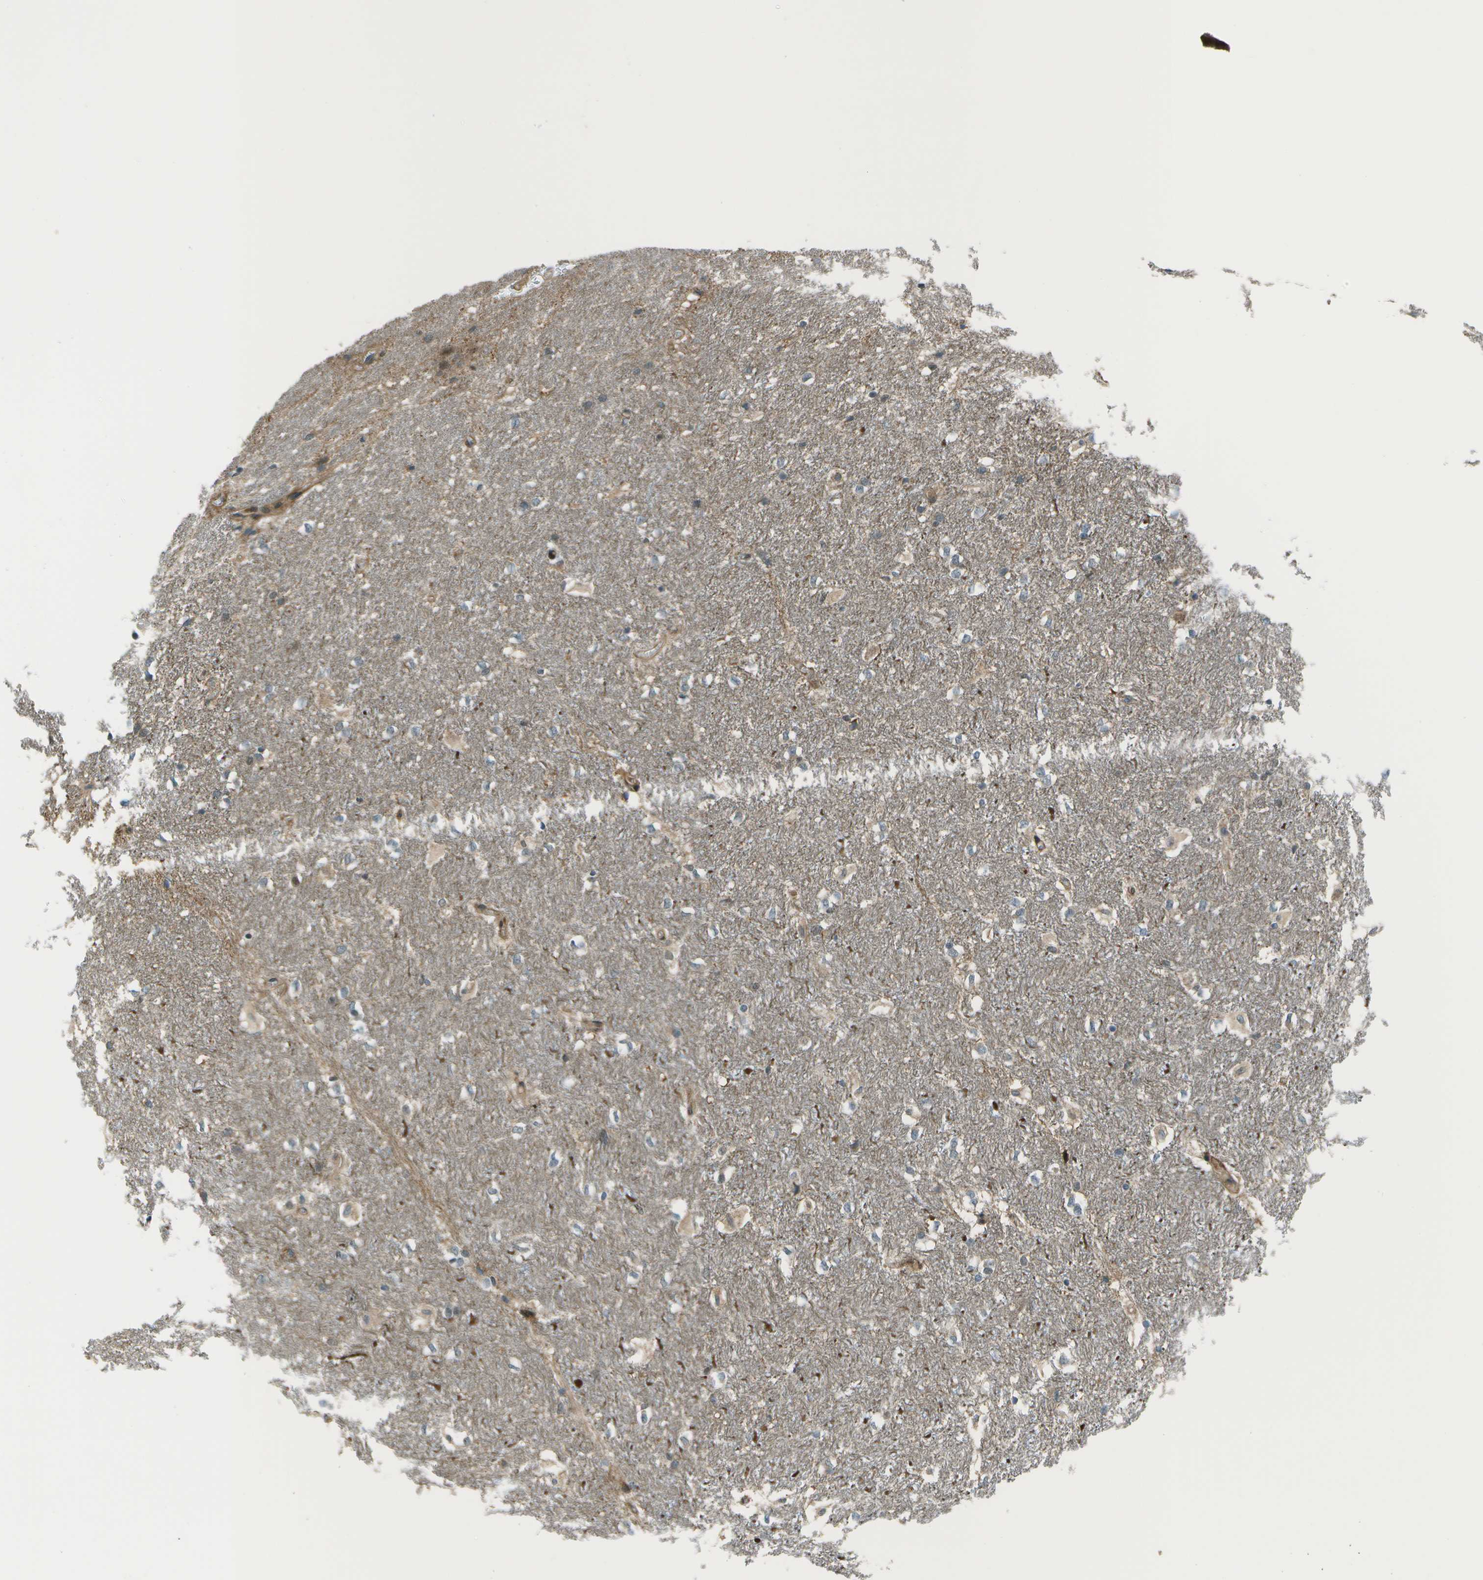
{"staining": {"intensity": "weak", "quantity": "25%-75%", "location": "cytoplasmic/membranous"}, "tissue": "hippocampus", "cell_type": "Glial cells", "image_type": "normal", "snomed": [{"axis": "morphology", "description": "Normal tissue, NOS"}, {"axis": "topography", "description": "Hippocampus"}], "caption": "A brown stain shows weak cytoplasmic/membranous positivity of a protein in glial cells of normal human hippocampus. (Brightfield microscopy of DAB IHC at high magnification).", "gene": "TMEM19", "patient": {"sex": "female", "age": 19}}